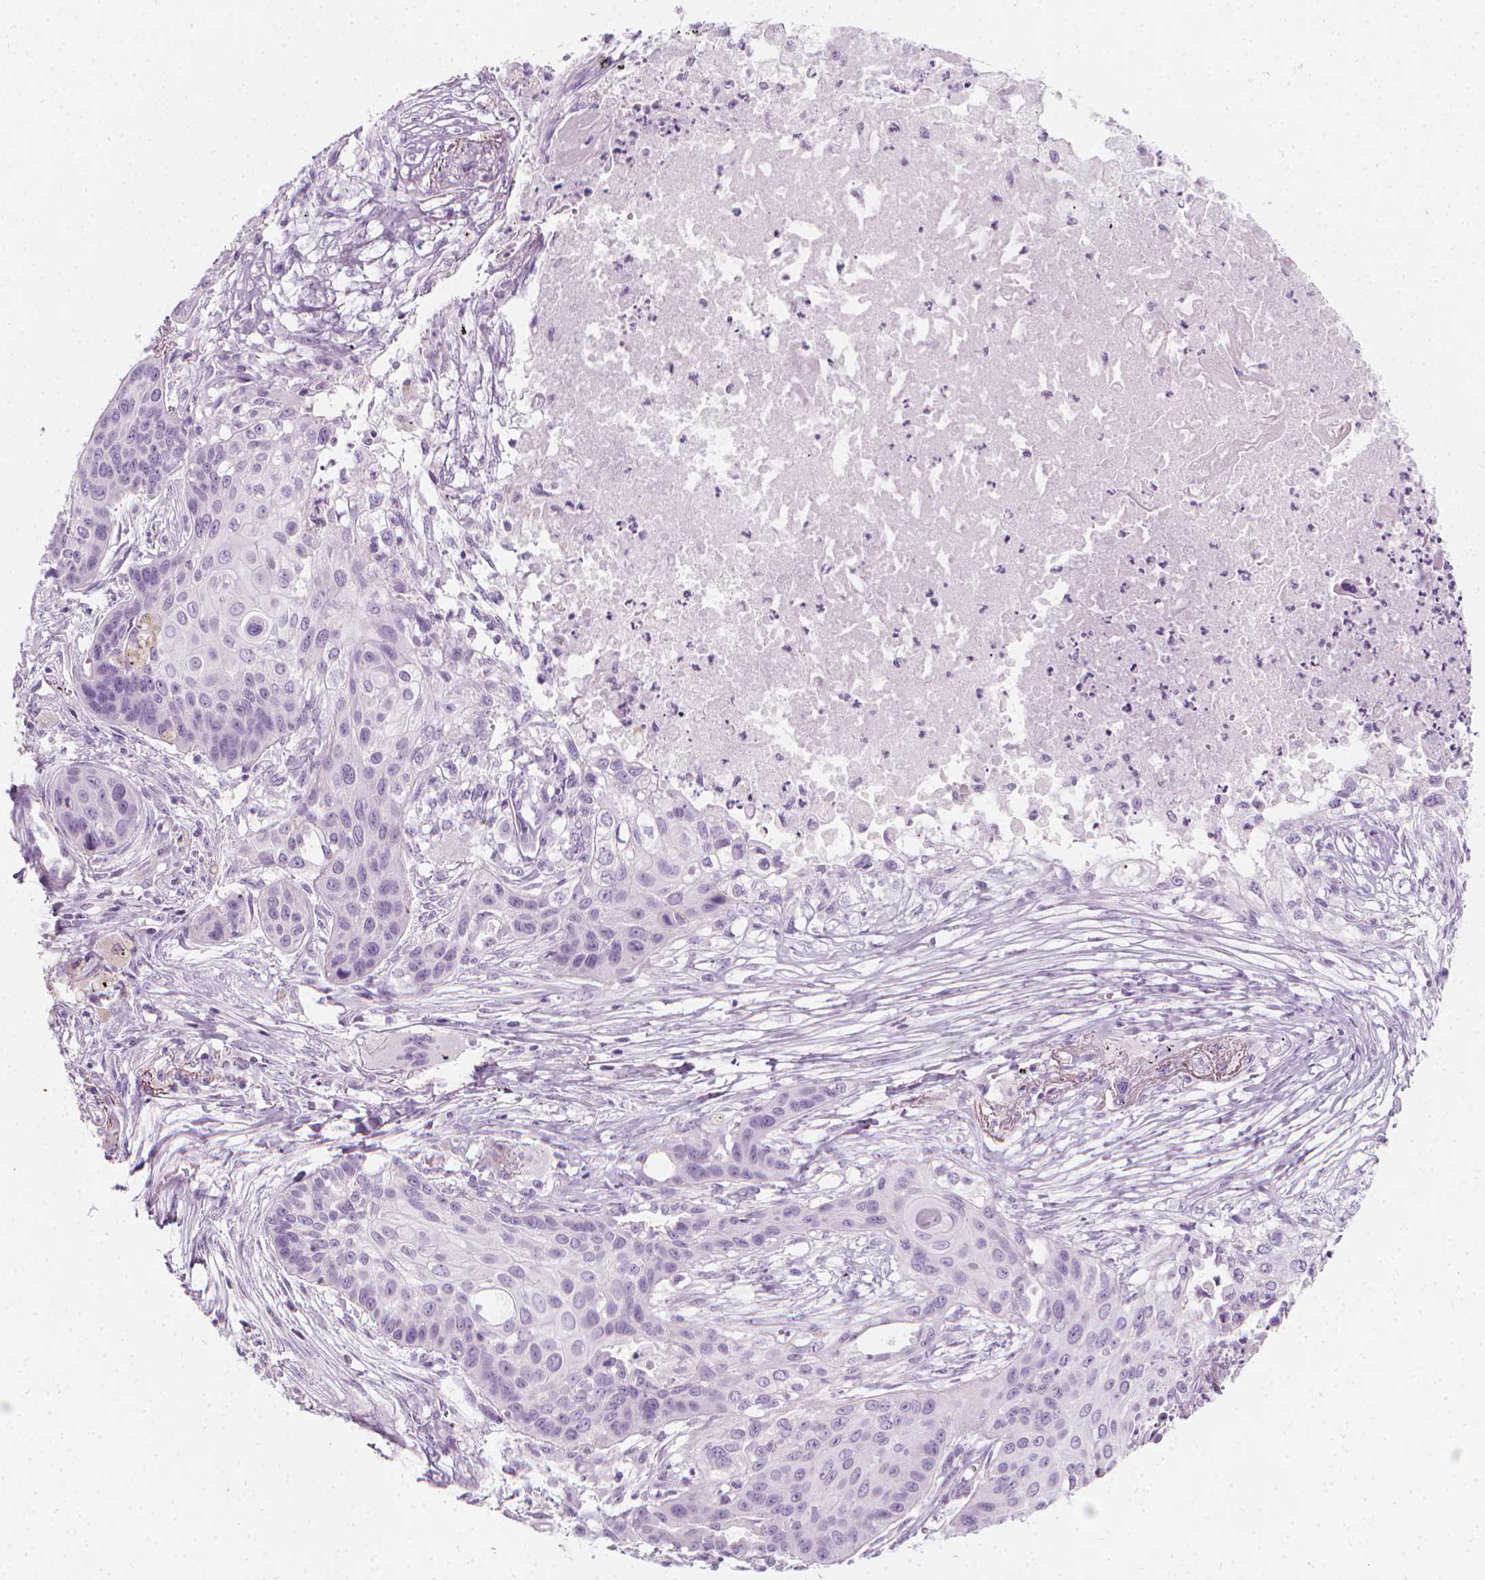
{"staining": {"intensity": "negative", "quantity": "none", "location": "none"}, "tissue": "lung cancer", "cell_type": "Tumor cells", "image_type": "cancer", "snomed": [{"axis": "morphology", "description": "Squamous cell carcinoma, NOS"}, {"axis": "topography", "description": "Lung"}], "caption": "IHC image of lung cancer stained for a protein (brown), which demonstrates no expression in tumor cells.", "gene": "SCG3", "patient": {"sex": "male", "age": 71}}